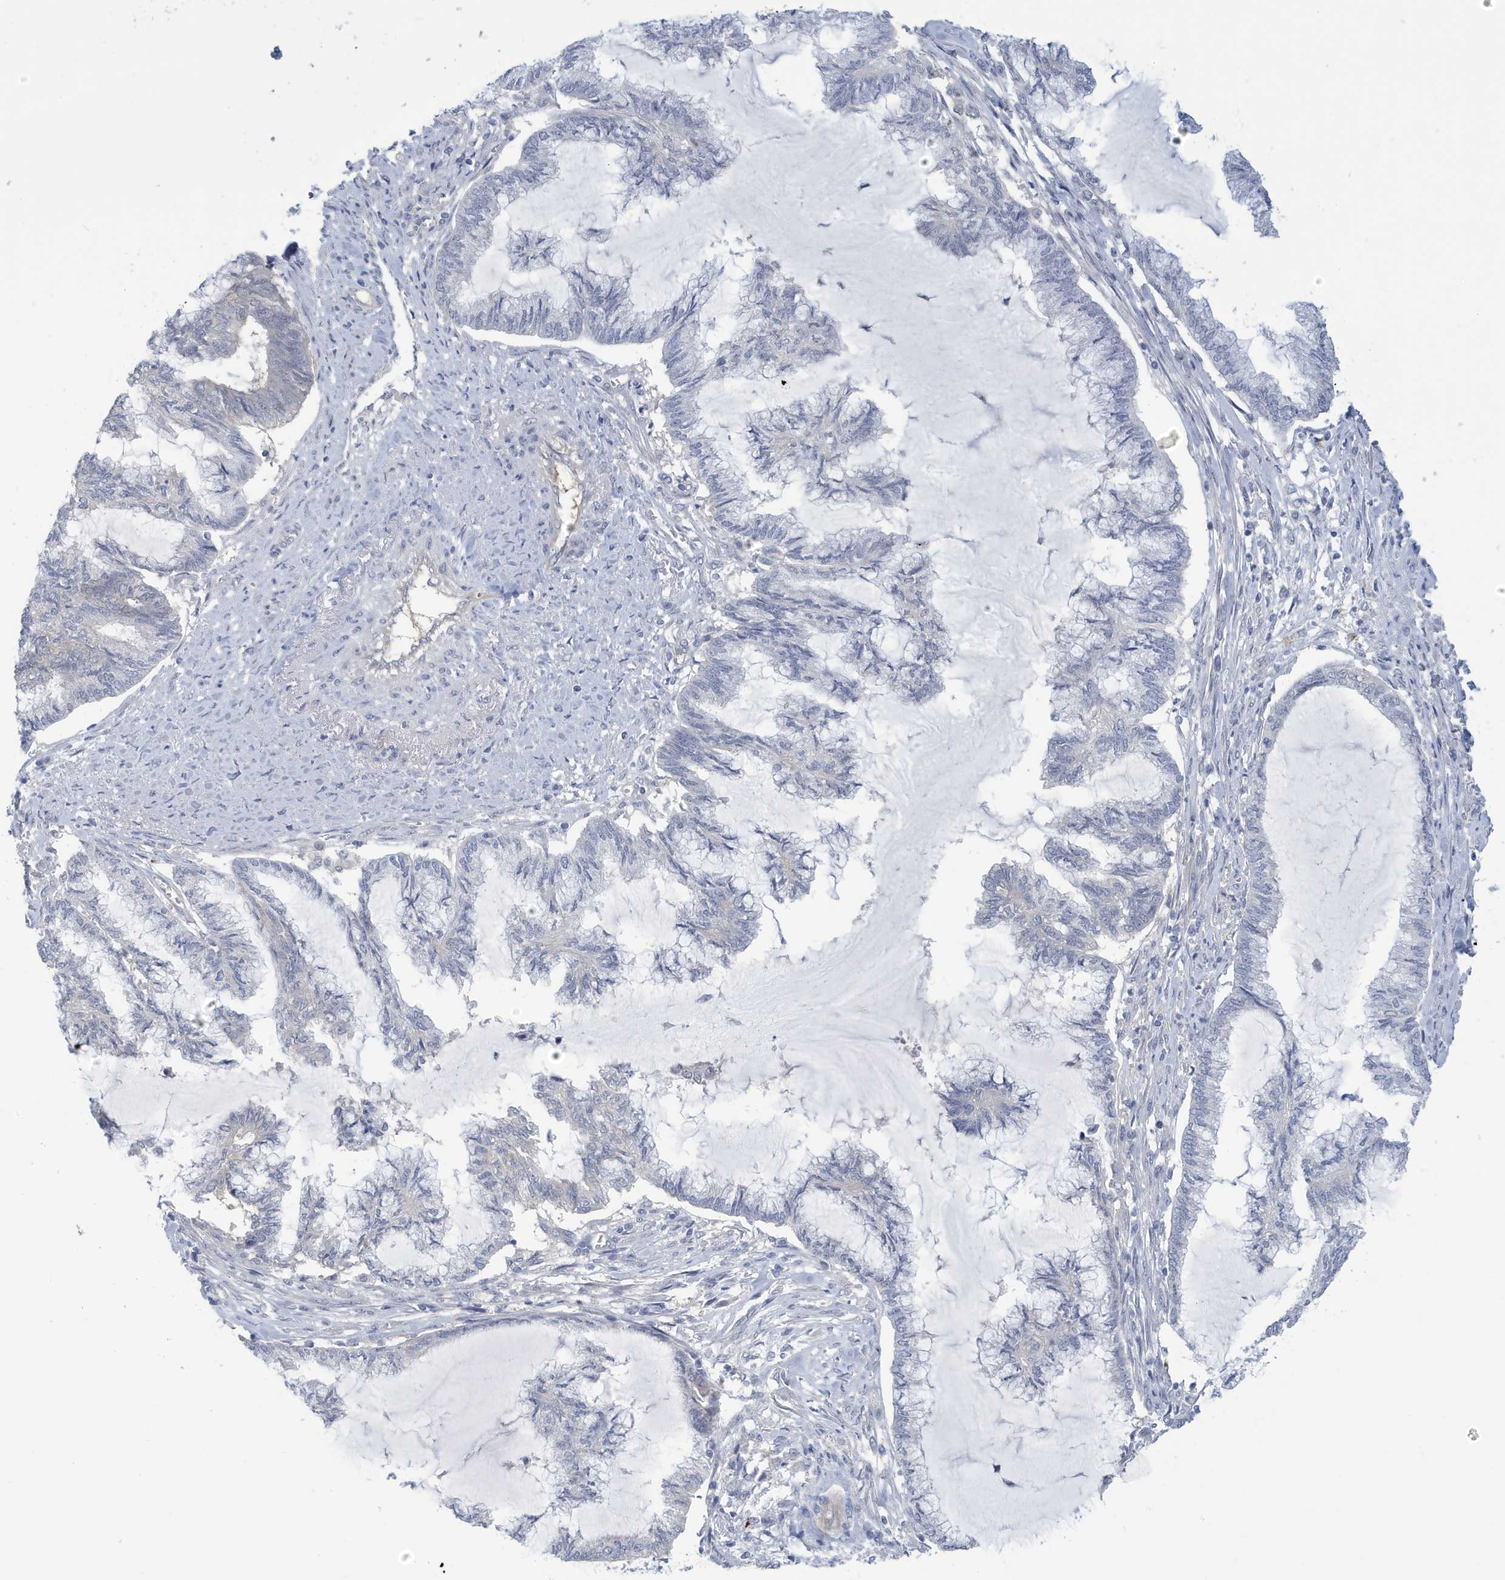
{"staining": {"intensity": "negative", "quantity": "none", "location": "none"}, "tissue": "endometrial cancer", "cell_type": "Tumor cells", "image_type": "cancer", "snomed": [{"axis": "morphology", "description": "Adenocarcinoma, NOS"}, {"axis": "topography", "description": "Endometrium"}], "caption": "Tumor cells are negative for protein expression in human endometrial cancer (adenocarcinoma).", "gene": "VTA1", "patient": {"sex": "female", "age": 86}}